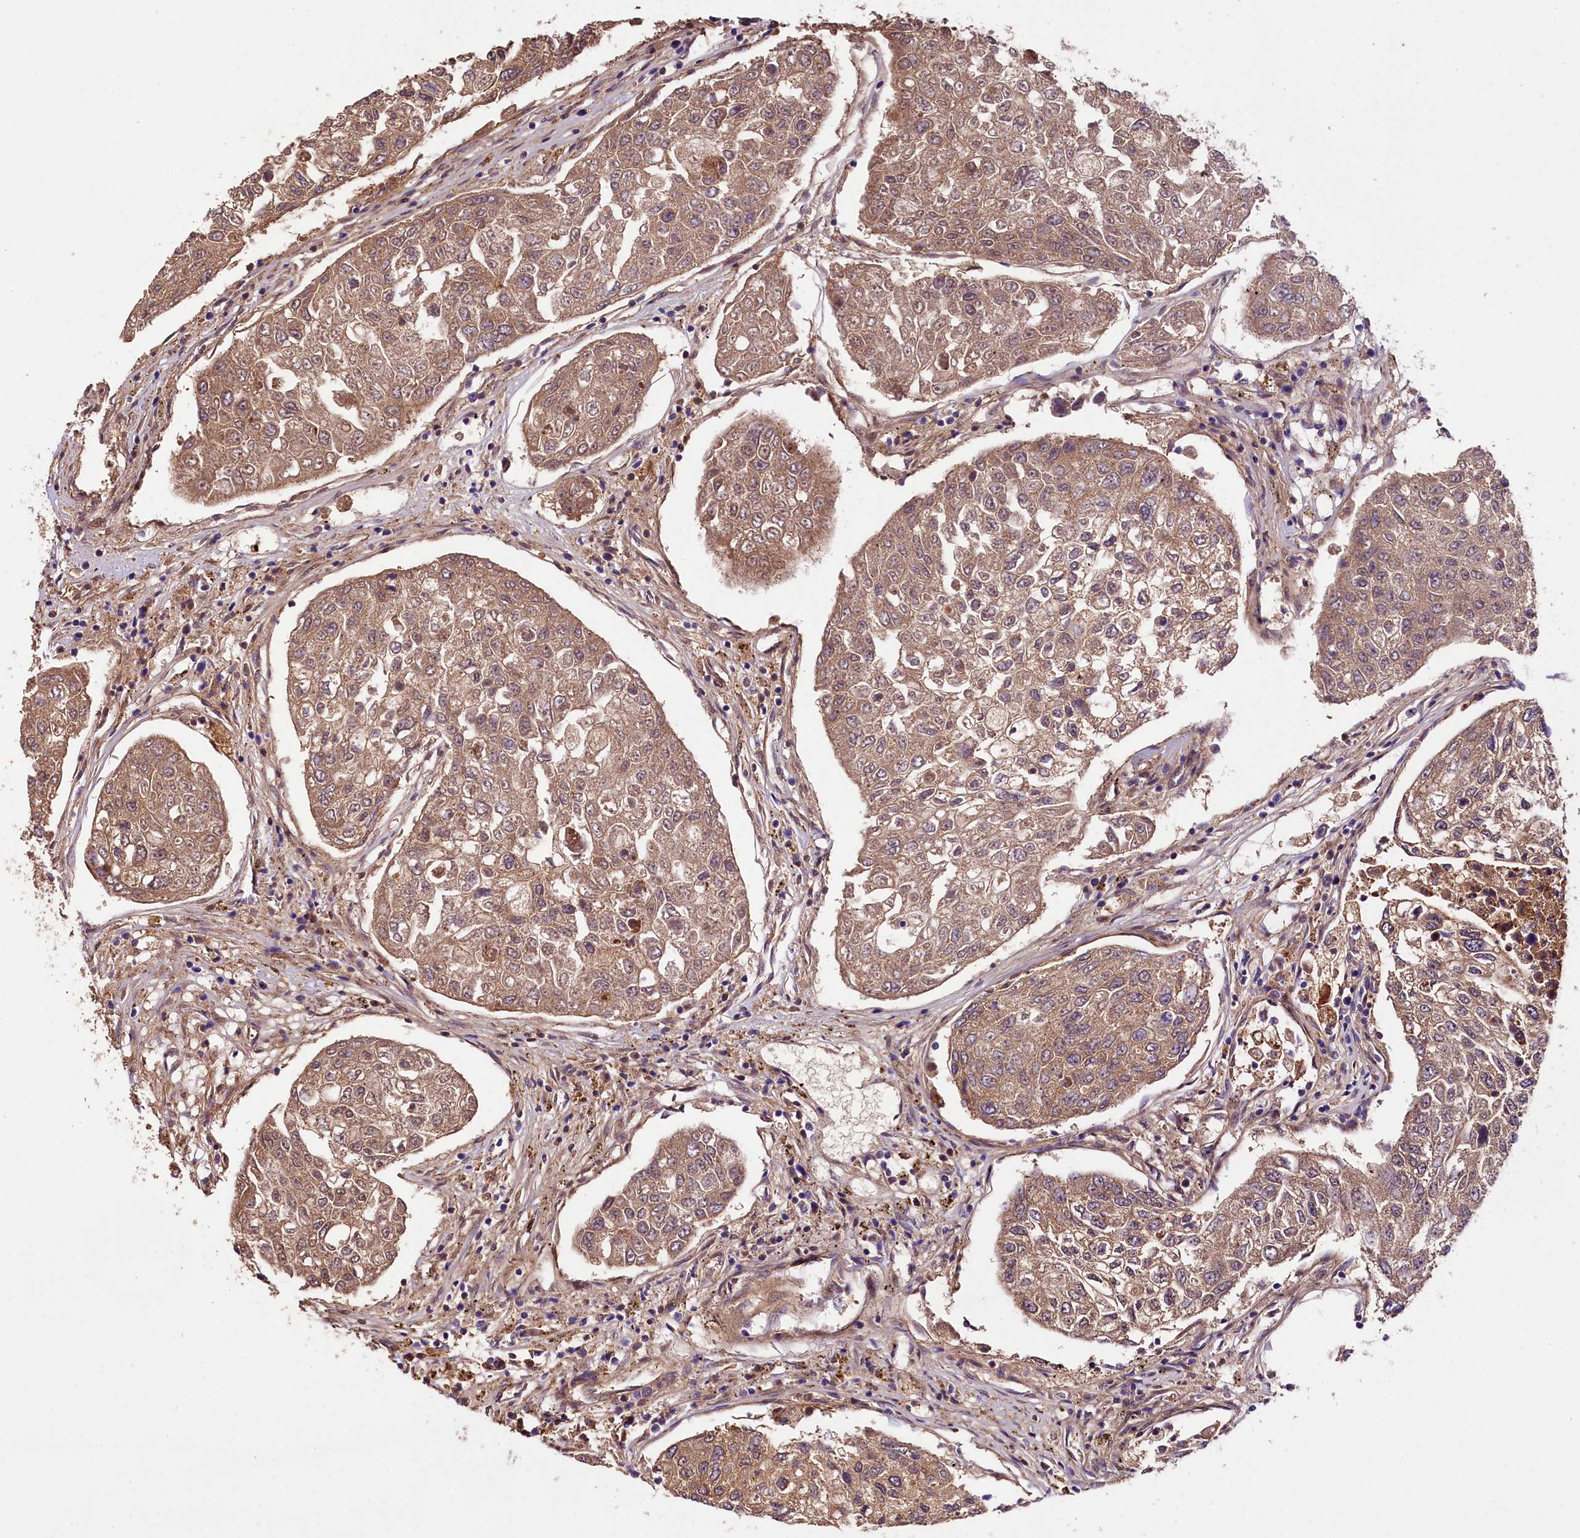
{"staining": {"intensity": "weak", "quantity": ">75%", "location": "cytoplasmic/membranous"}, "tissue": "urothelial cancer", "cell_type": "Tumor cells", "image_type": "cancer", "snomed": [{"axis": "morphology", "description": "Urothelial carcinoma, High grade"}, {"axis": "topography", "description": "Lymph node"}, {"axis": "topography", "description": "Urinary bladder"}], "caption": "Tumor cells reveal low levels of weak cytoplasmic/membranous staining in about >75% of cells in human high-grade urothelial carcinoma.", "gene": "PHAF1", "patient": {"sex": "male", "age": 51}}